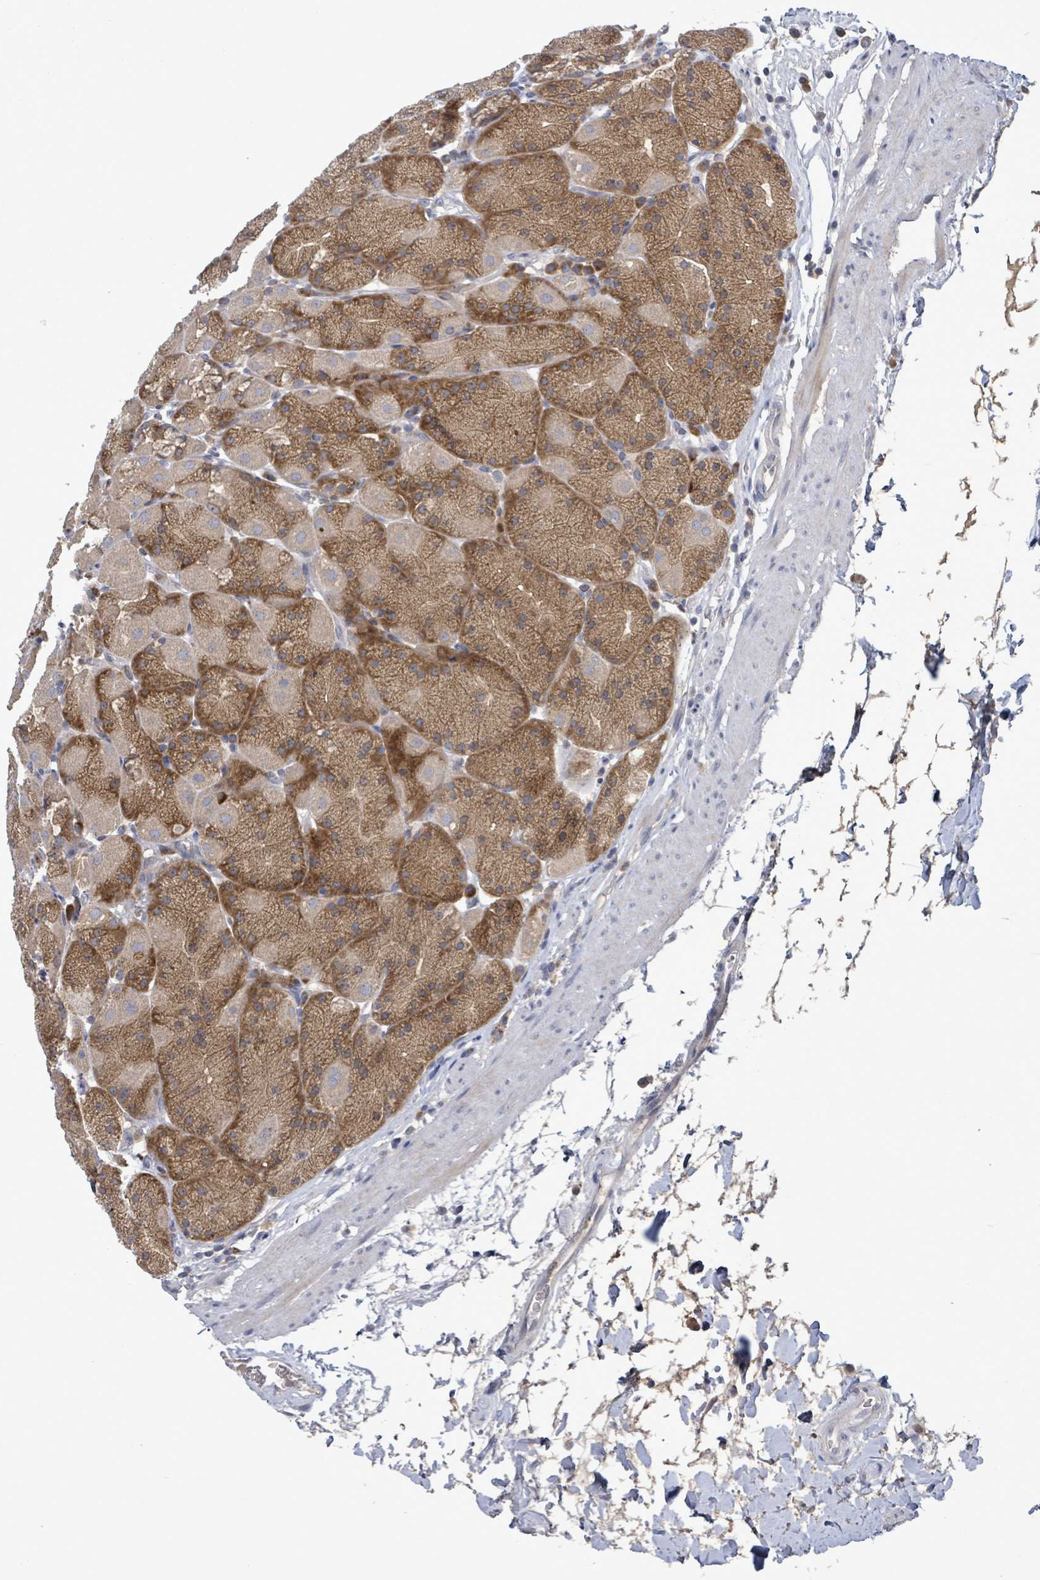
{"staining": {"intensity": "moderate", "quantity": ">75%", "location": "cytoplasmic/membranous"}, "tissue": "stomach", "cell_type": "Glandular cells", "image_type": "normal", "snomed": [{"axis": "morphology", "description": "Normal tissue, NOS"}, {"axis": "topography", "description": "Stomach, upper"}, {"axis": "topography", "description": "Stomach, lower"}], "caption": "A medium amount of moderate cytoplasmic/membranous expression is appreciated in approximately >75% of glandular cells in benign stomach. (DAB IHC, brown staining for protein, blue staining for nuclei).", "gene": "SERPINE3", "patient": {"sex": "male", "age": 67}}